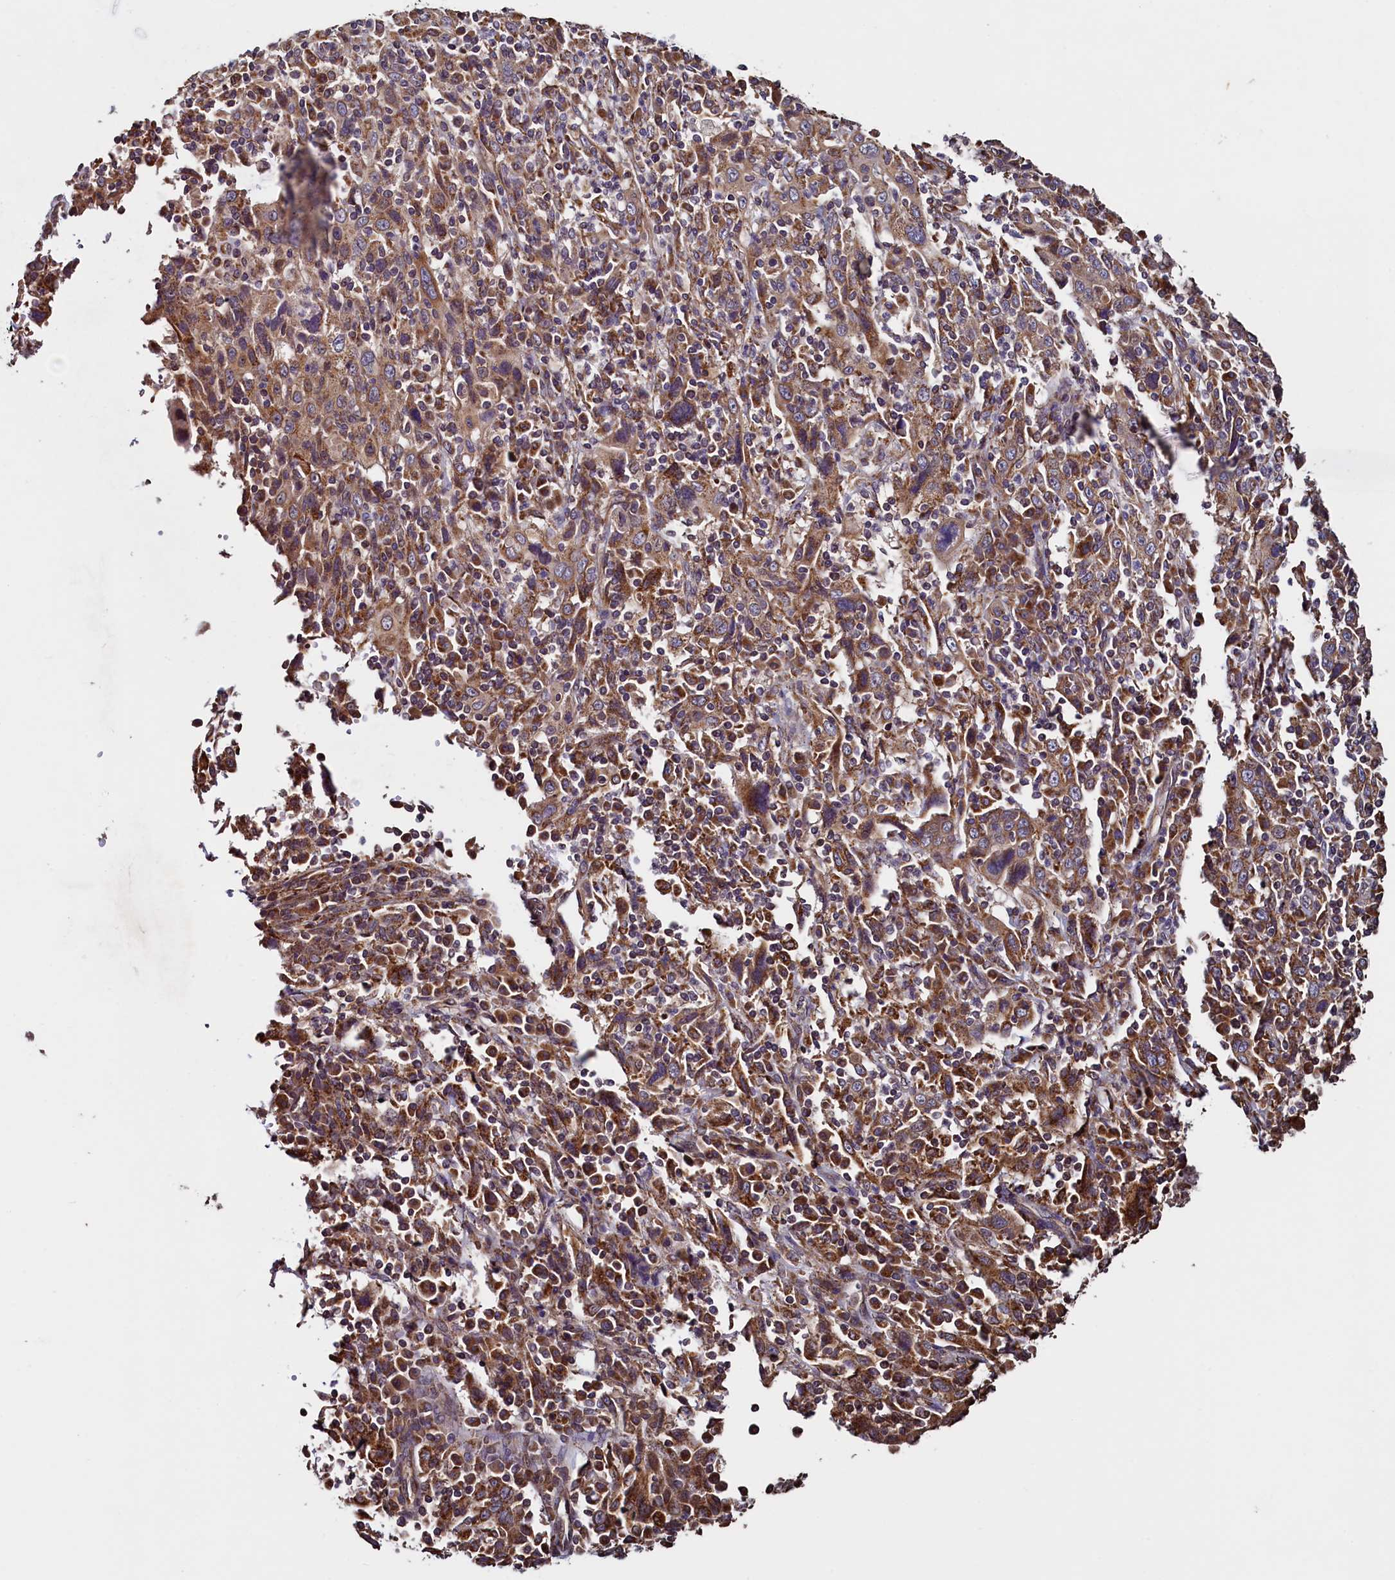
{"staining": {"intensity": "moderate", "quantity": ">75%", "location": "cytoplasmic/membranous"}, "tissue": "cervical cancer", "cell_type": "Tumor cells", "image_type": "cancer", "snomed": [{"axis": "morphology", "description": "Squamous cell carcinoma, NOS"}, {"axis": "topography", "description": "Cervix"}], "caption": "Moderate cytoplasmic/membranous positivity for a protein is appreciated in about >75% of tumor cells of cervical cancer (squamous cell carcinoma) using immunohistochemistry.", "gene": "RBFA", "patient": {"sex": "female", "age": 46}}